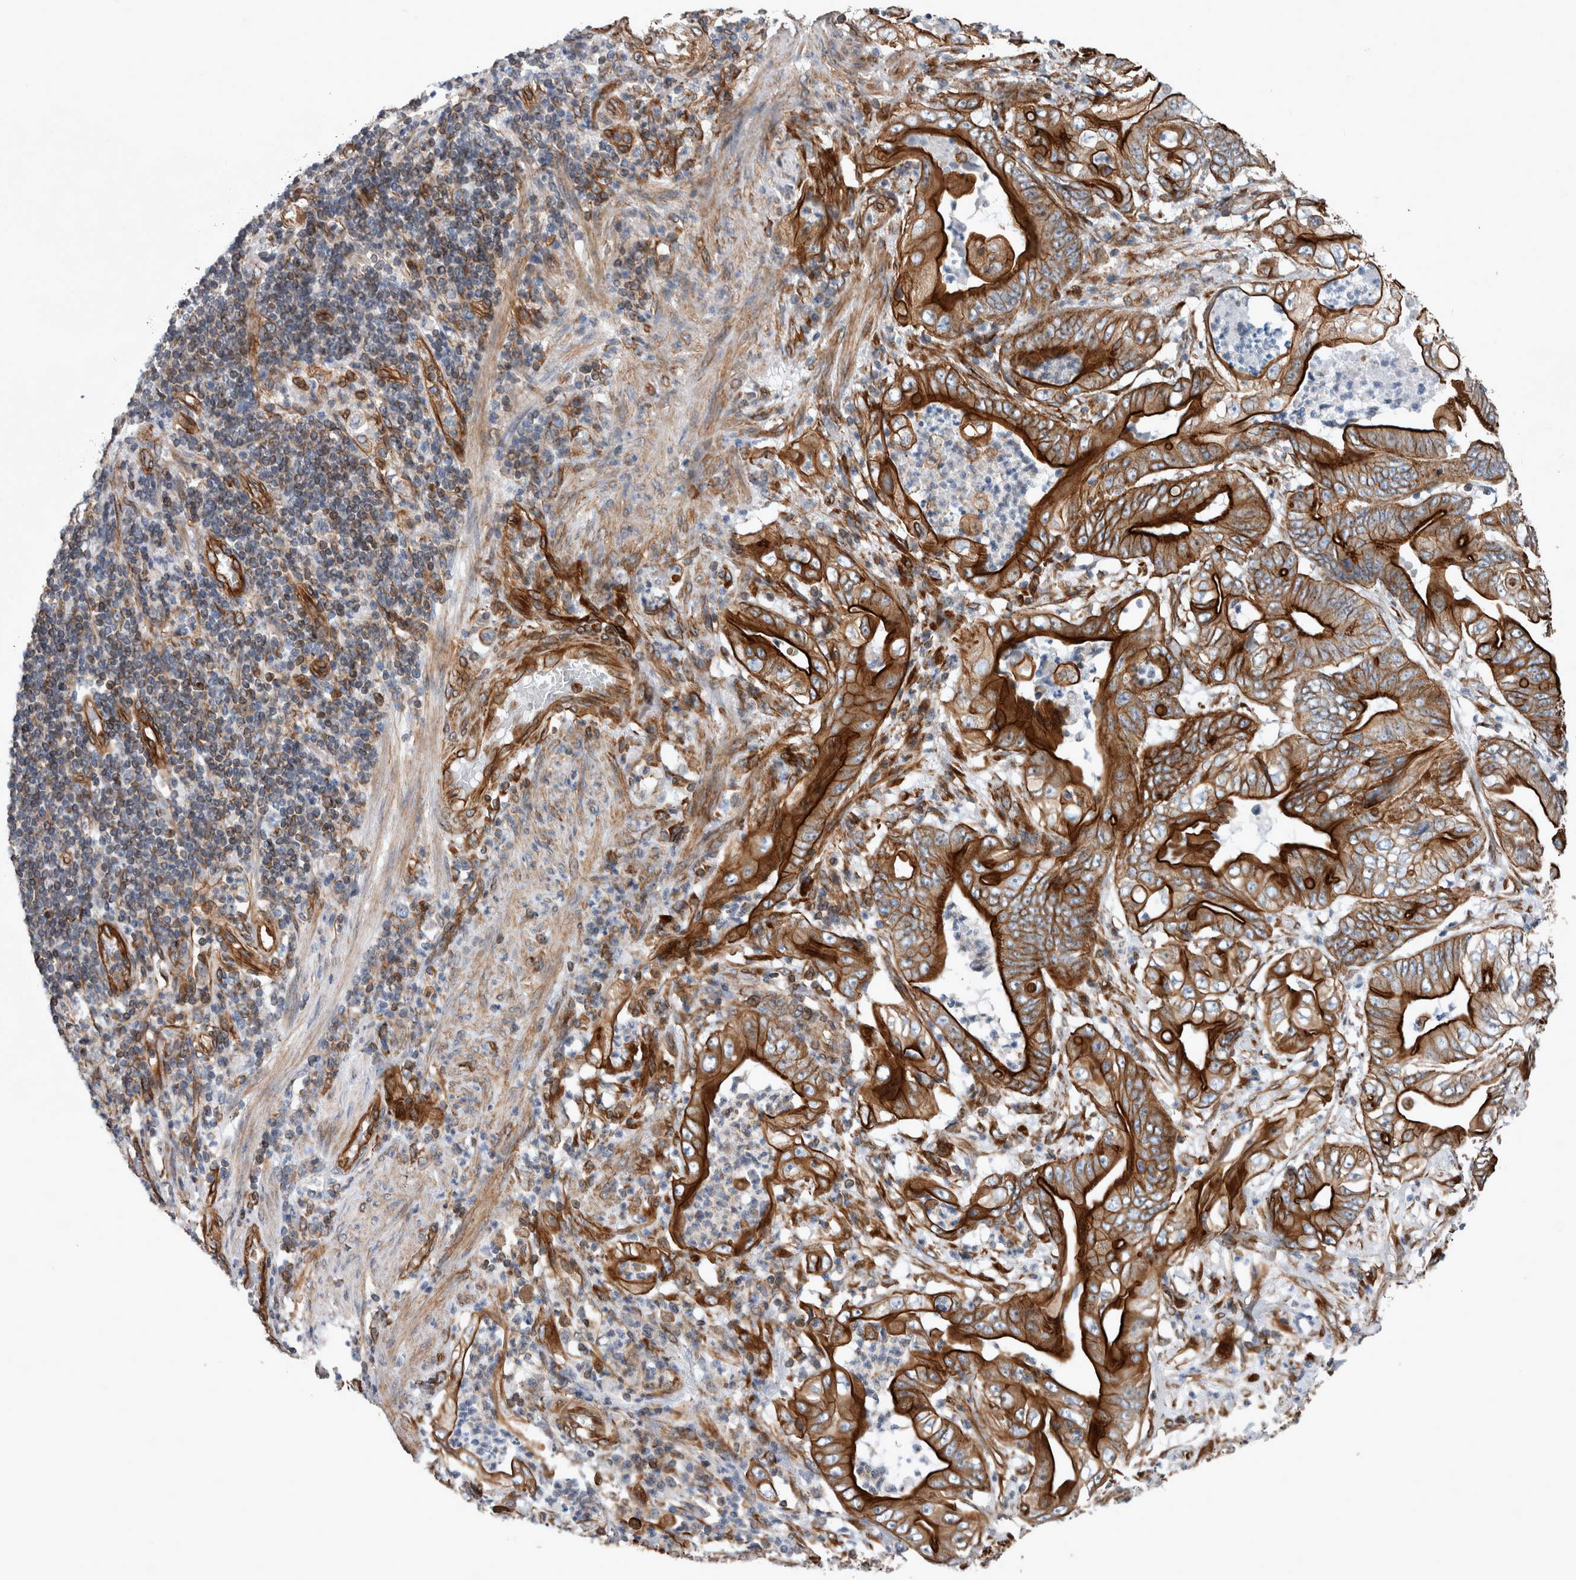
{"staining": {"intensity": "strong", "quantity": ">75%", "location": "cytoplasmic/membranous"}, "tissue": "stomach cancer", "cell_type": "Tumor cells", "image_type": "cancer", "snomed": [{"axis": "morphology", "description": "Adenocarcinoma, NOS"}, {"axis": "topography", "description": "Stomach"}], "caption": "The micrograph reveals staining of stomach adenocarcinoma, revealing strong cytoplasmic/membranous protein staining (brown color) within tumor cells.", "gene": "PLEC", "patient": {"sex": "female", "age": 73}}